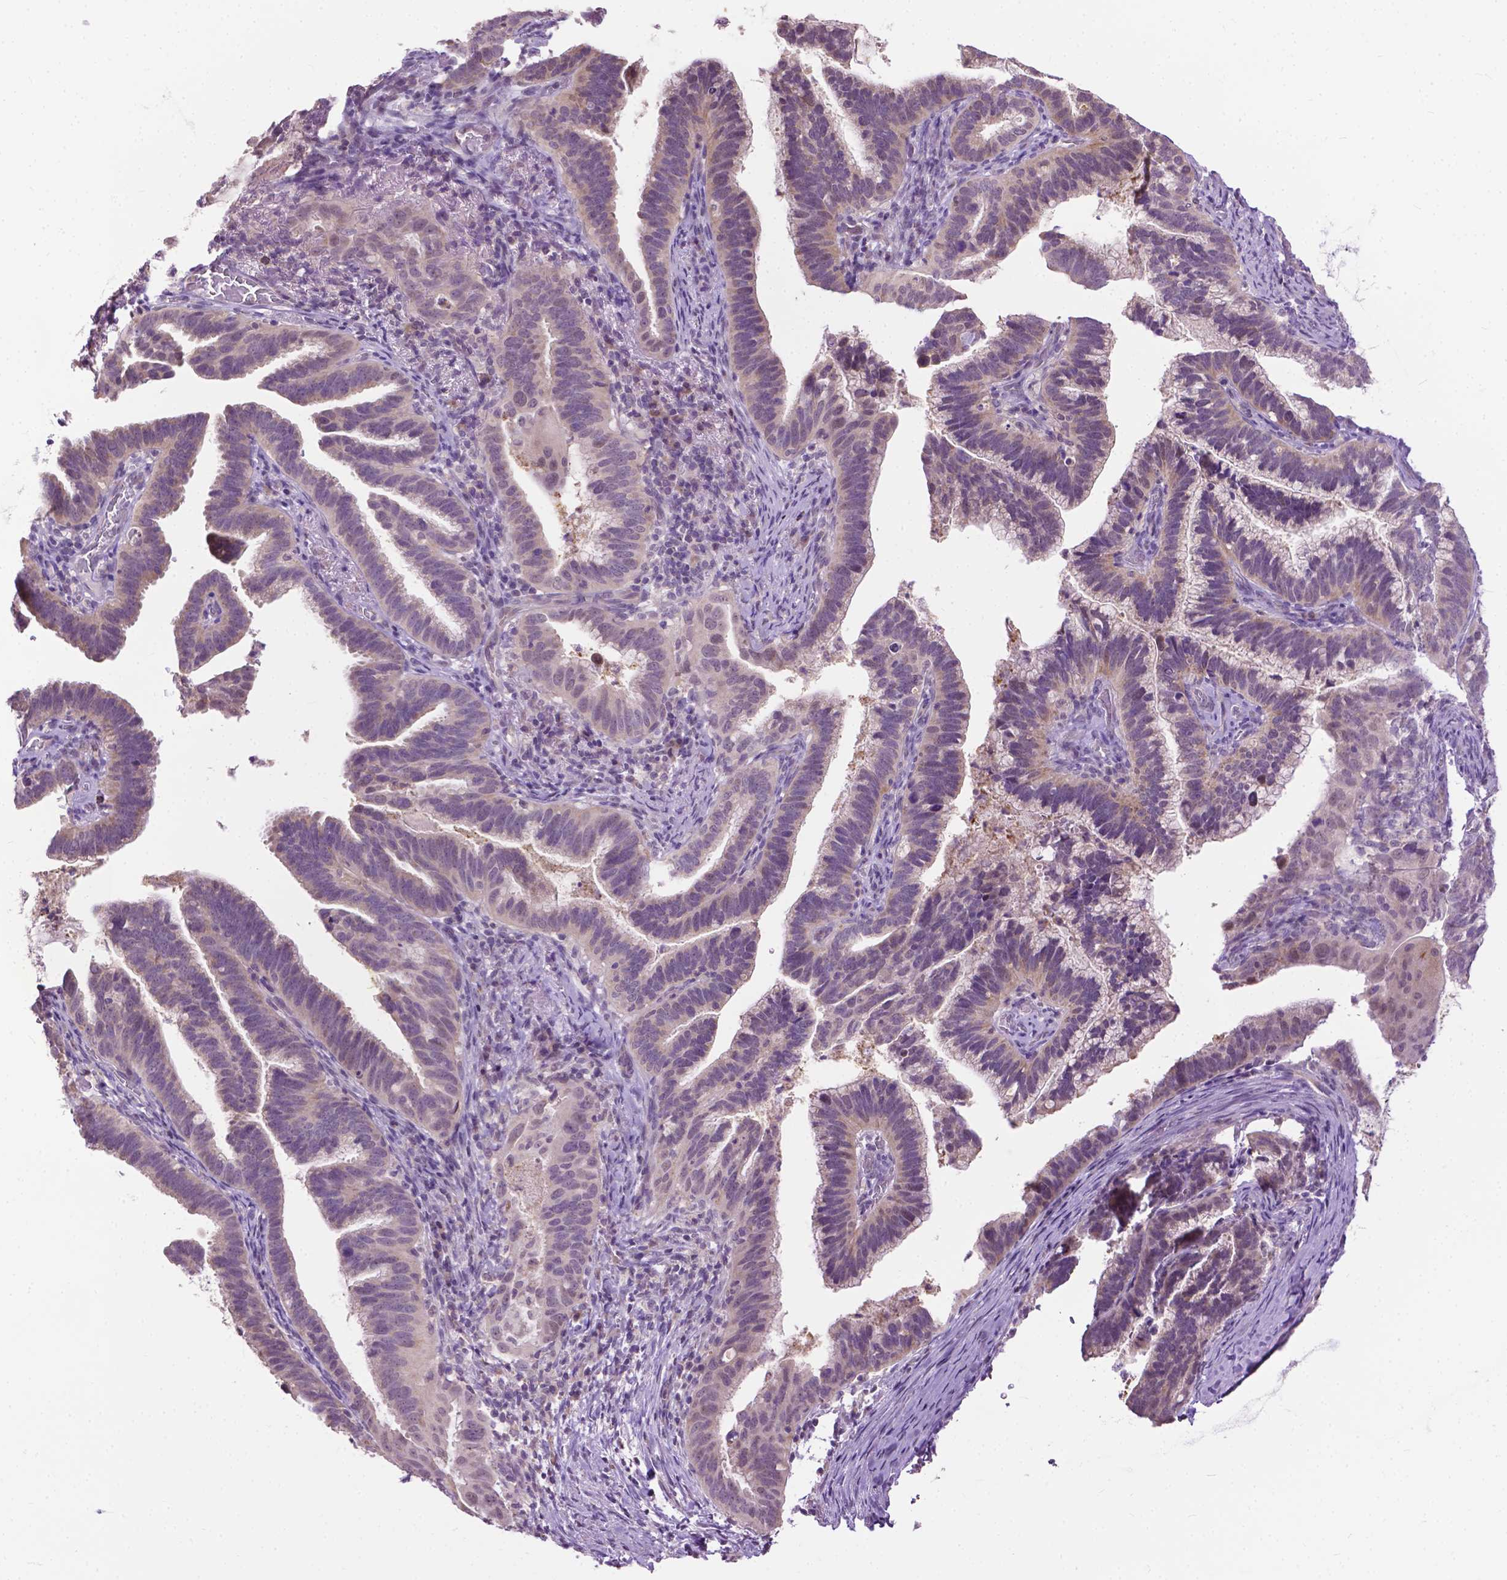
{"staining": {"intensity": "moderate", "quantity": "<25%", "location": "cytoplasmic/membranous"}, "tissue": "cervical cancer", "cell_type": "Tumor cells", "image_type": "cancer", "snomed": [{"axis": "morphology", "description": "Adenocarcinoma, NOS"}, {"axis": "topography", "description": "Cervix"}], "caption": "A low amount of moderate cytoplasmic/membranous staining is present in approximately <25% of tumor cells in cervical cancer tissue.", "gene": "TTC9B", "patient": {"sex": "female", "age": 61}}